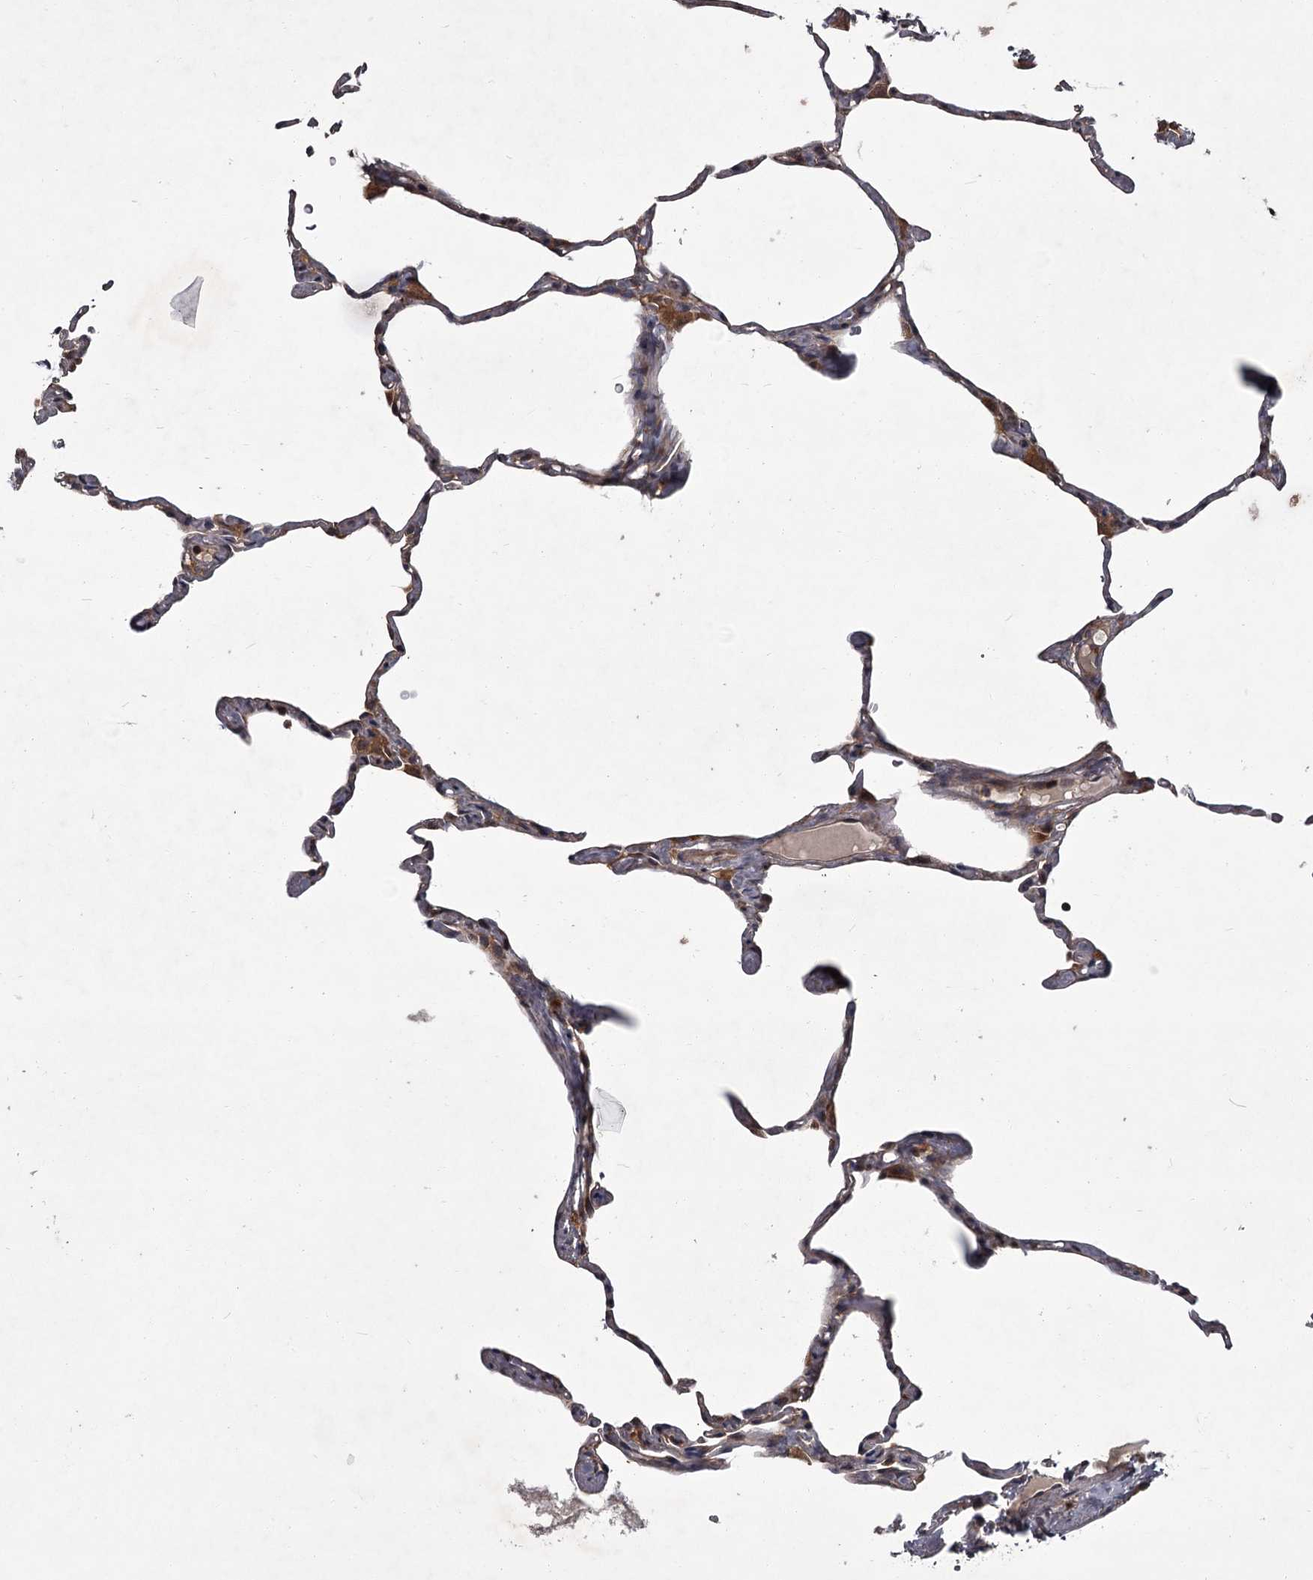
{"staining": {"intensity": "moderate", "quantity": "<25%", "location": "cytoplasmic/membranous"}, "tissue": "lung", "cell_type": "Alveolar cells", "image_type": "normal", "snomed": [{"axis": "morphology", "description": "Normal tissue, NOS"}, {"axis": "topography", "description": "Lung"}], "caption": "Protein staining of normal lung shows moderate cytoplasmic/membranous staining in approximately <25% of alveolar cells.", "gene": "UNC93B1", "patient": {"sex": "male", "age": 65}}